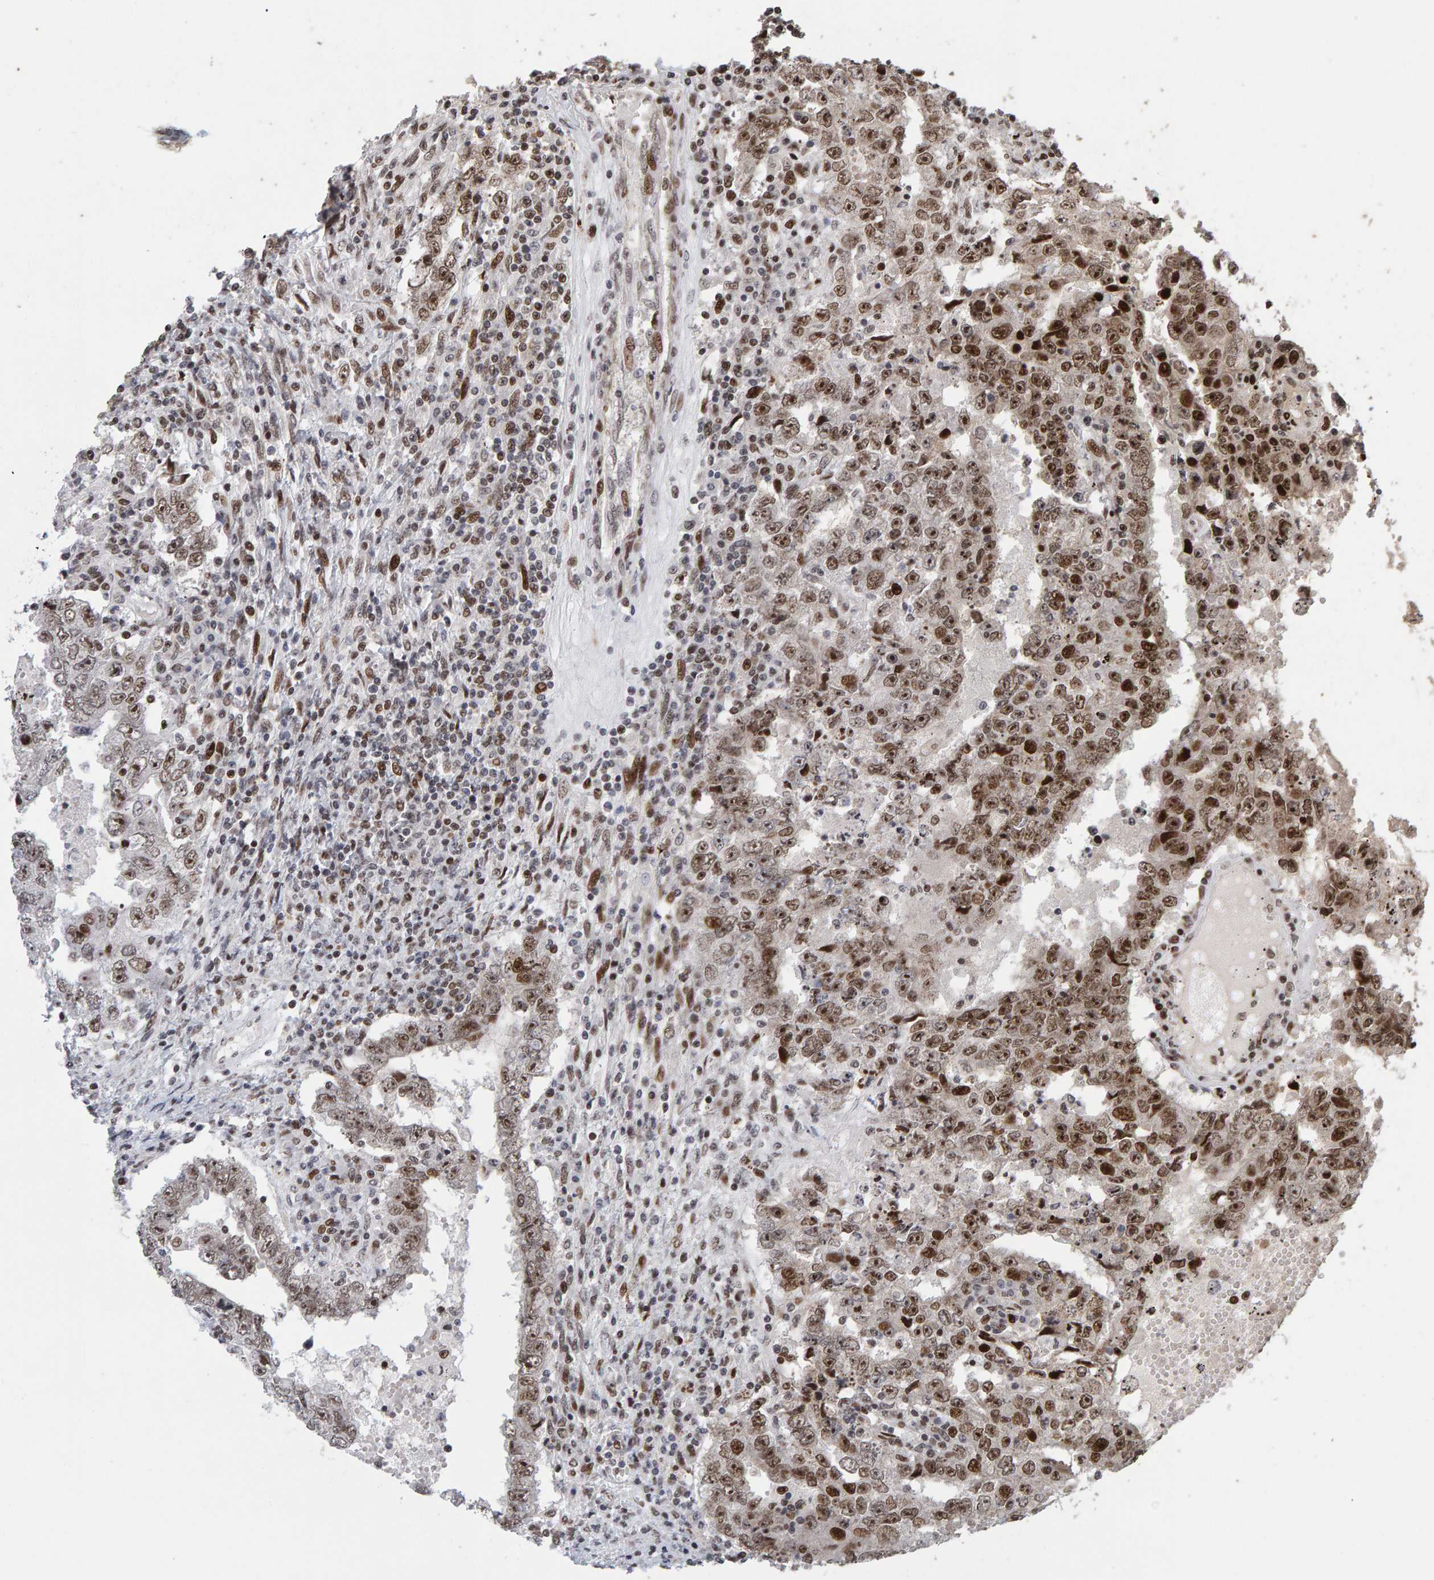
{"staining": {"intensity": "moderate", "quantity": ">75%", "location": "nuclear"}, "tissue": "testis cancer", "cell_type": "Tumor cells", "image_type": "cancer", "snomed": [{"axis": "morphology", "description": "Carcinoma, Embryonal, NOS"}, {"axis": "topography", "description": "Testis"}], "caption": "Human embryonal carcinoma (testis) stained with a protein marker exhibits moderate staining in tumor cells.", "gene": "CHD4", "patient": {"sex": "male", "age": 26}}